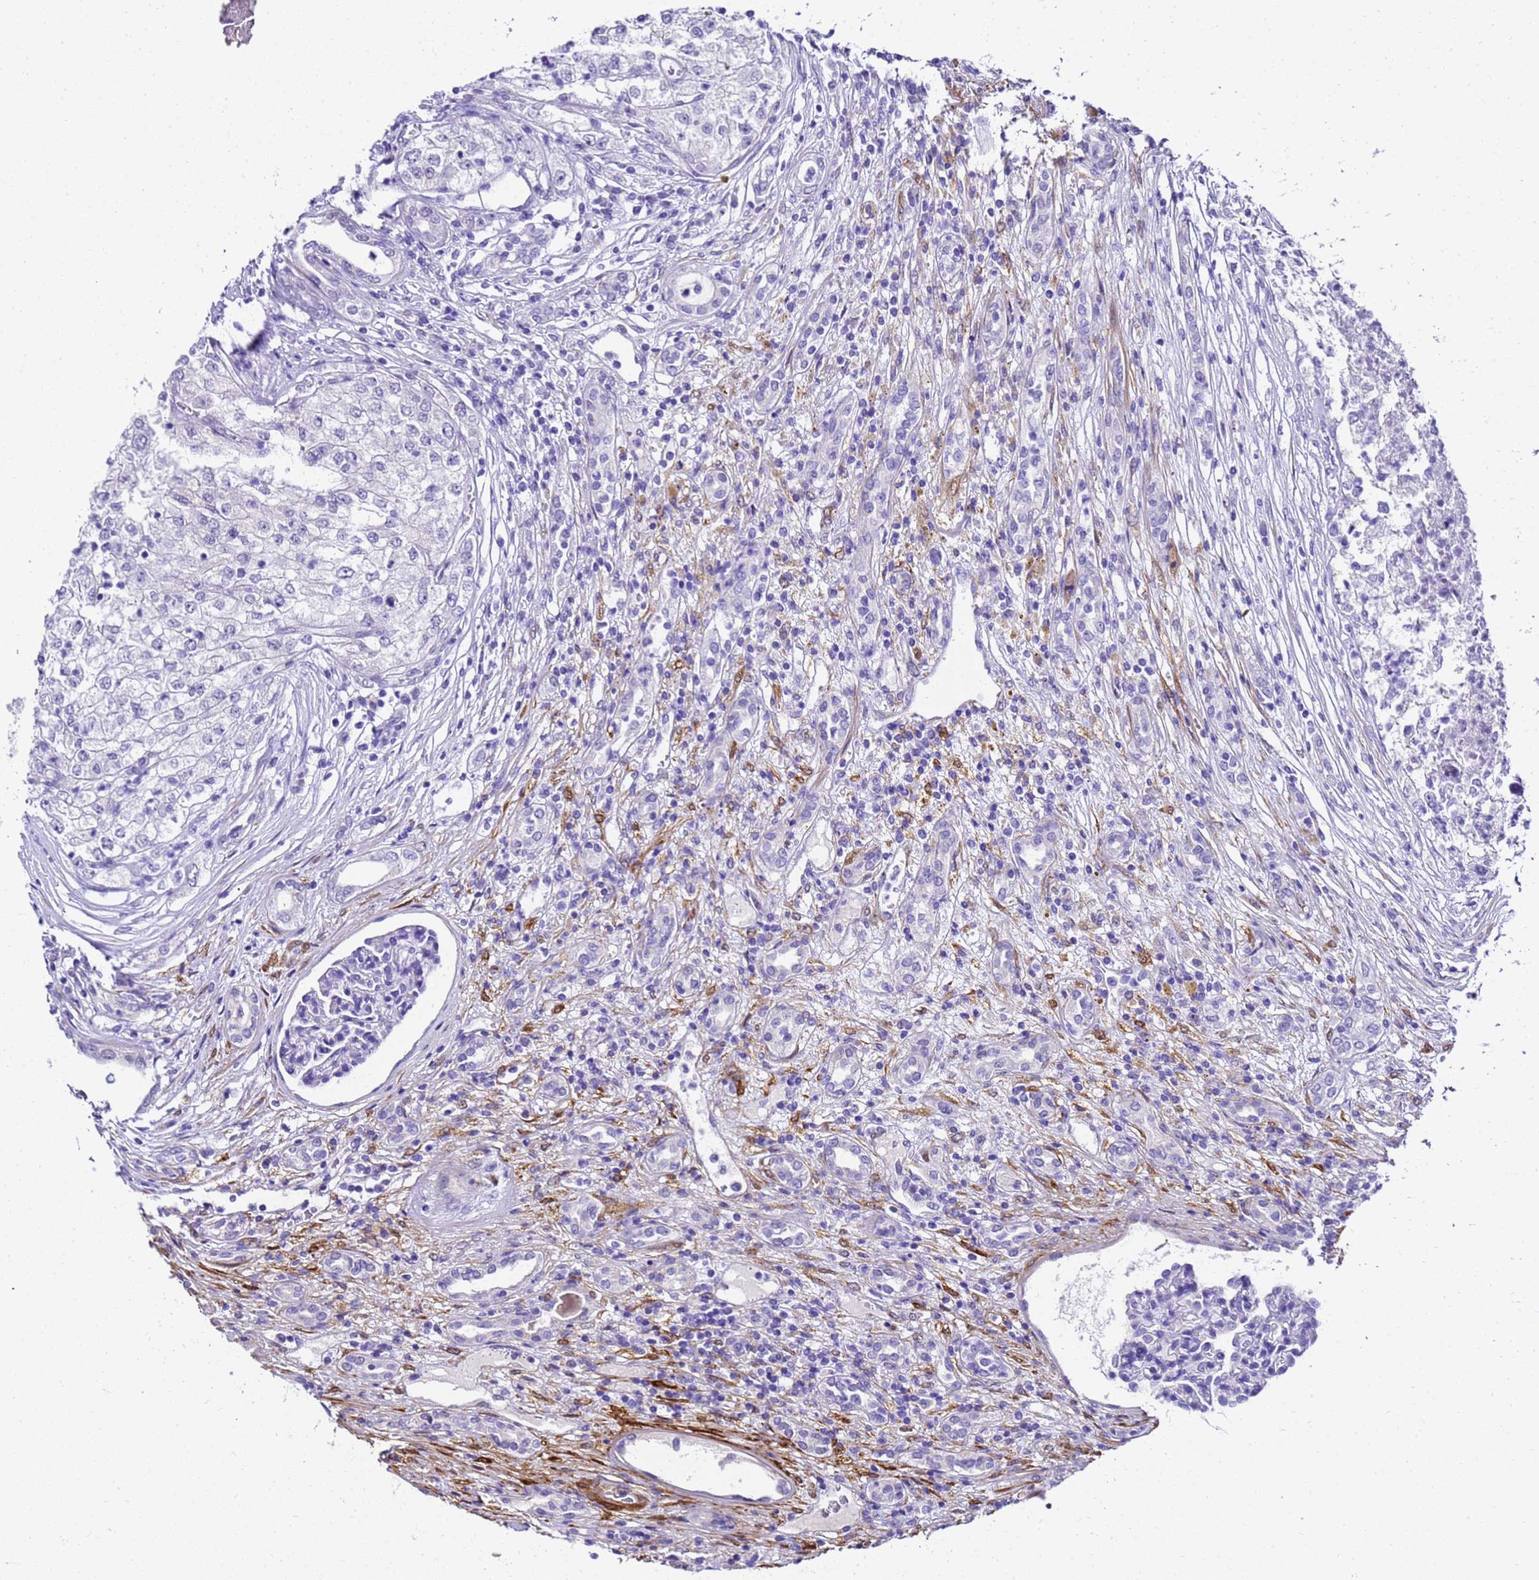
{"staining": {"intensity": "negative", "quantity": "none", "location": "none"}, "tissue": "renal cancer", "cell_type": "Tumor cells", "image_type": "cancer", "snomed": [{"axis": "morphology", "description": "Adenocarcinoma, NOS"}, {"axis": "topography", "description": "Kidney"}], "caption": "Renal cancer (adenocarcinoma) was stained to show a protein in brown. There is no significant positivity in tumor cells.", "gene": "HSPB6", "patient": {"sex": "female", "age": 54}}